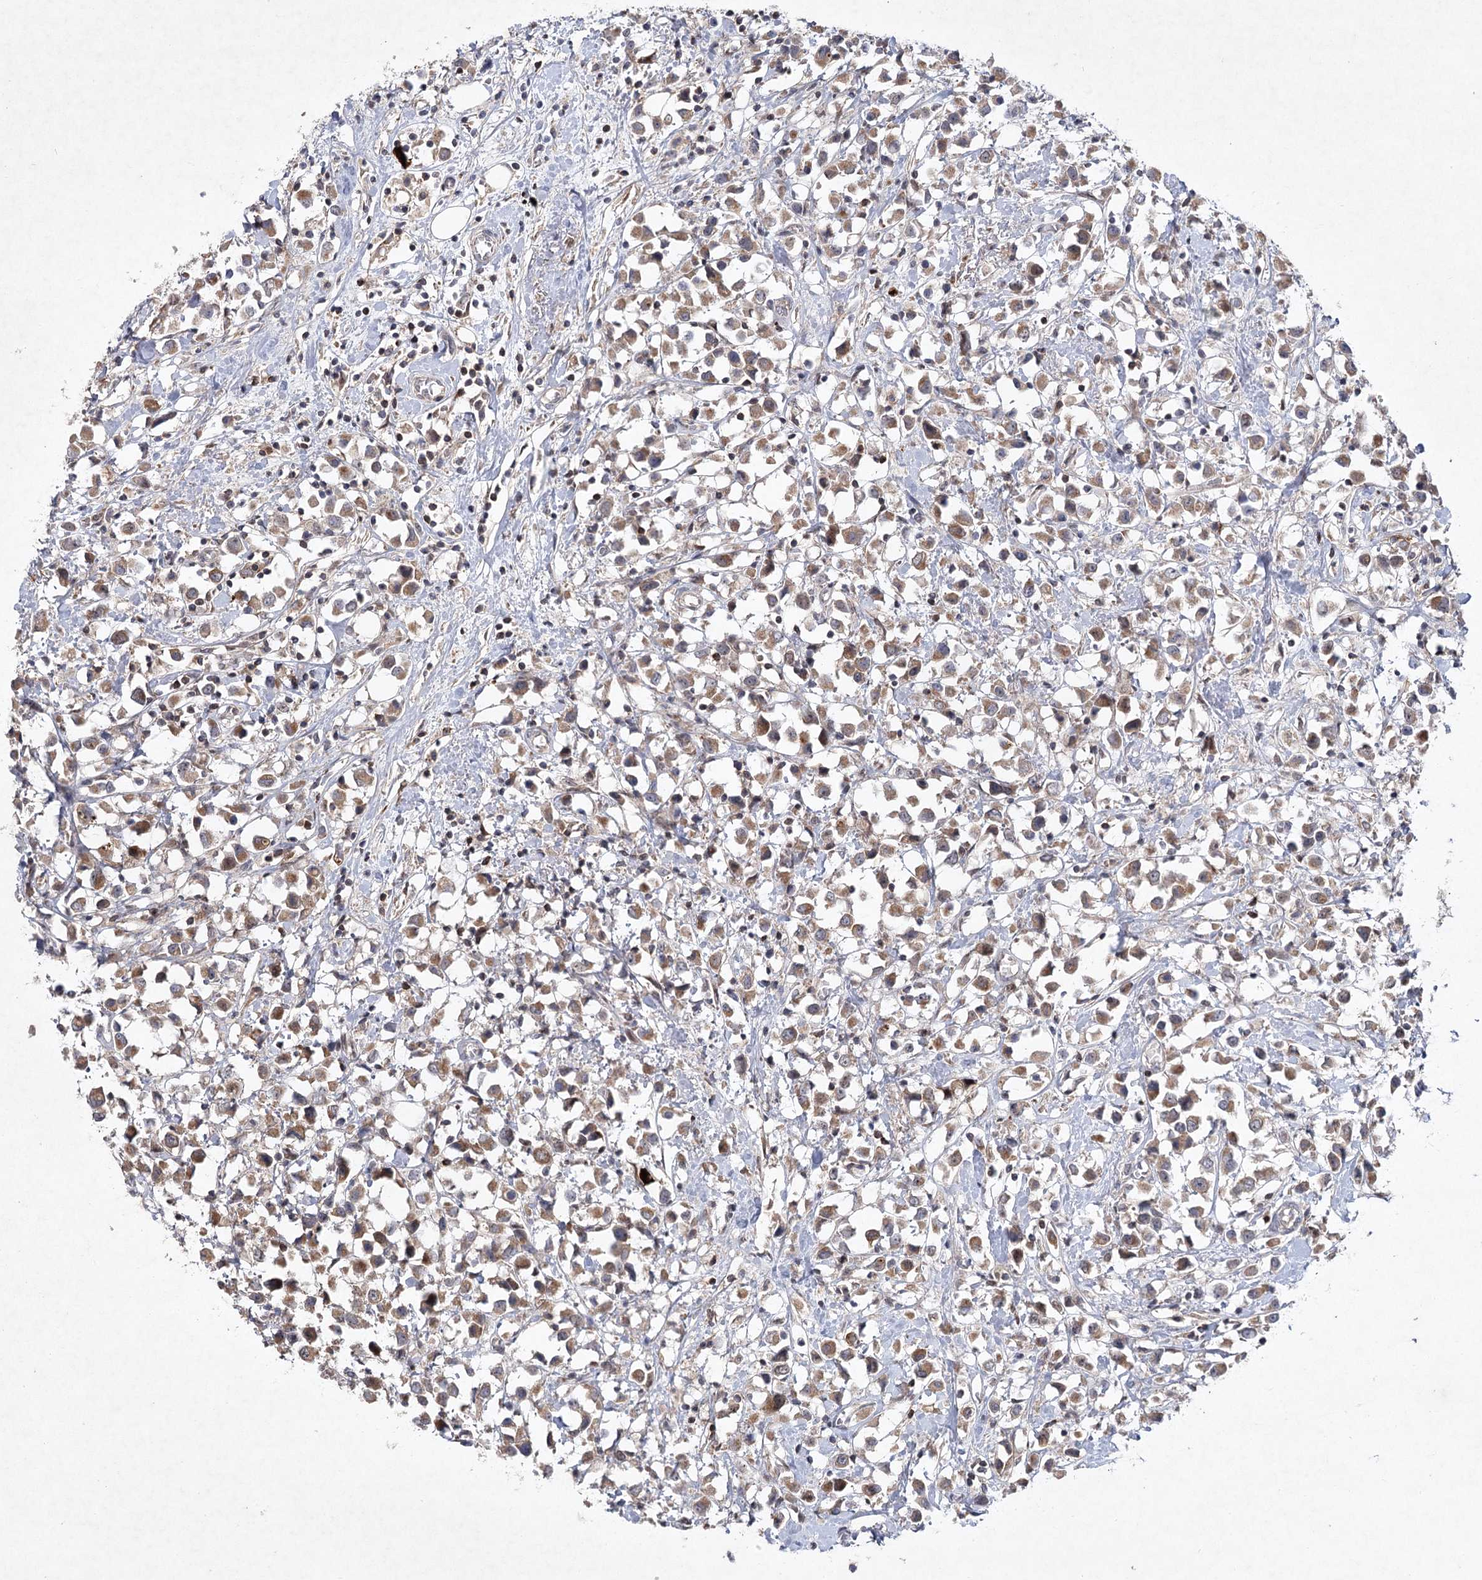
{"staining": {"intensity": "moderate", "quantity": ">75%", "location": "cytoplasmic/membranous"}, "tissue": "breast cancer", "cell_type": "Tumor cells", "image_type": "cancer", "snomed": [{"axis": "morphology", "description": "Duct carcinoma"}, {"axis": "topography", "description": "Breast"}], "caption": "Protein expression by IHC shows moderate cytoplasmic/membranous expression in about >75% of tumor cells in infiltrating ductal carcinoma (breast).", "gene": "MAP3K13", "patient": {"sex": "female", "age": 61}}